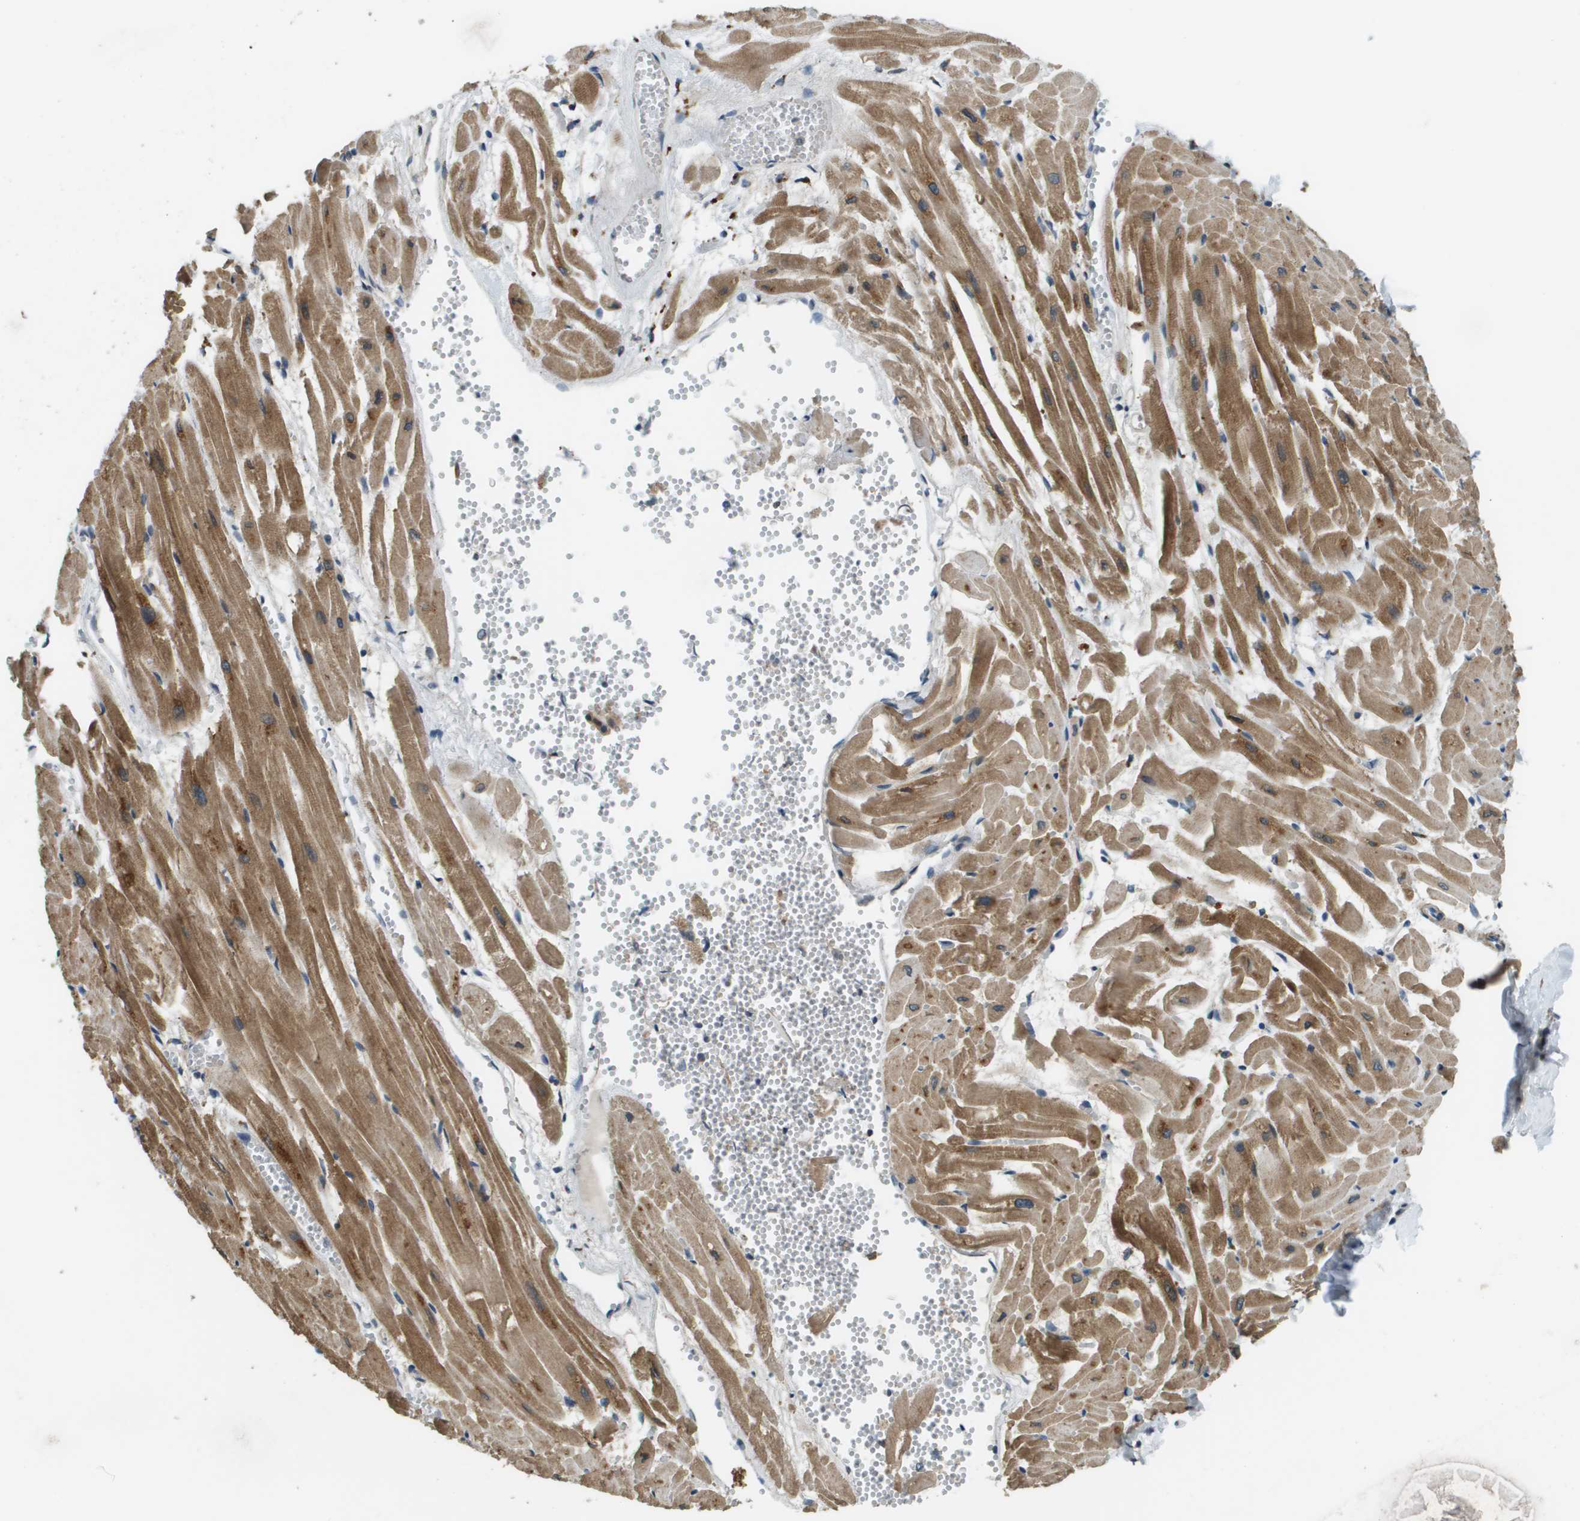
{"staining": {"intensity": "moderate", "quantity": ">75%", "location": "cytoplasmic/membranous"}, "tissue": "heart muscle", "cell_type": "Cardiomyocytes", "image_type": "normal", "snomed": [{"axis": "morphology", "description": "Normal tissue, NOS"}, {"axis": "topography", "description": "Heart"}], "caption": "IHC micrograph of benign human heart muscle stained for a protein (brown), which reveals medium levels of moderate cytoplasmic/membranous positivity in approximately >75% of cardiomyocytes.", "gene": "CDKN2C", "patient": {"sex": "female", "age": 19}}